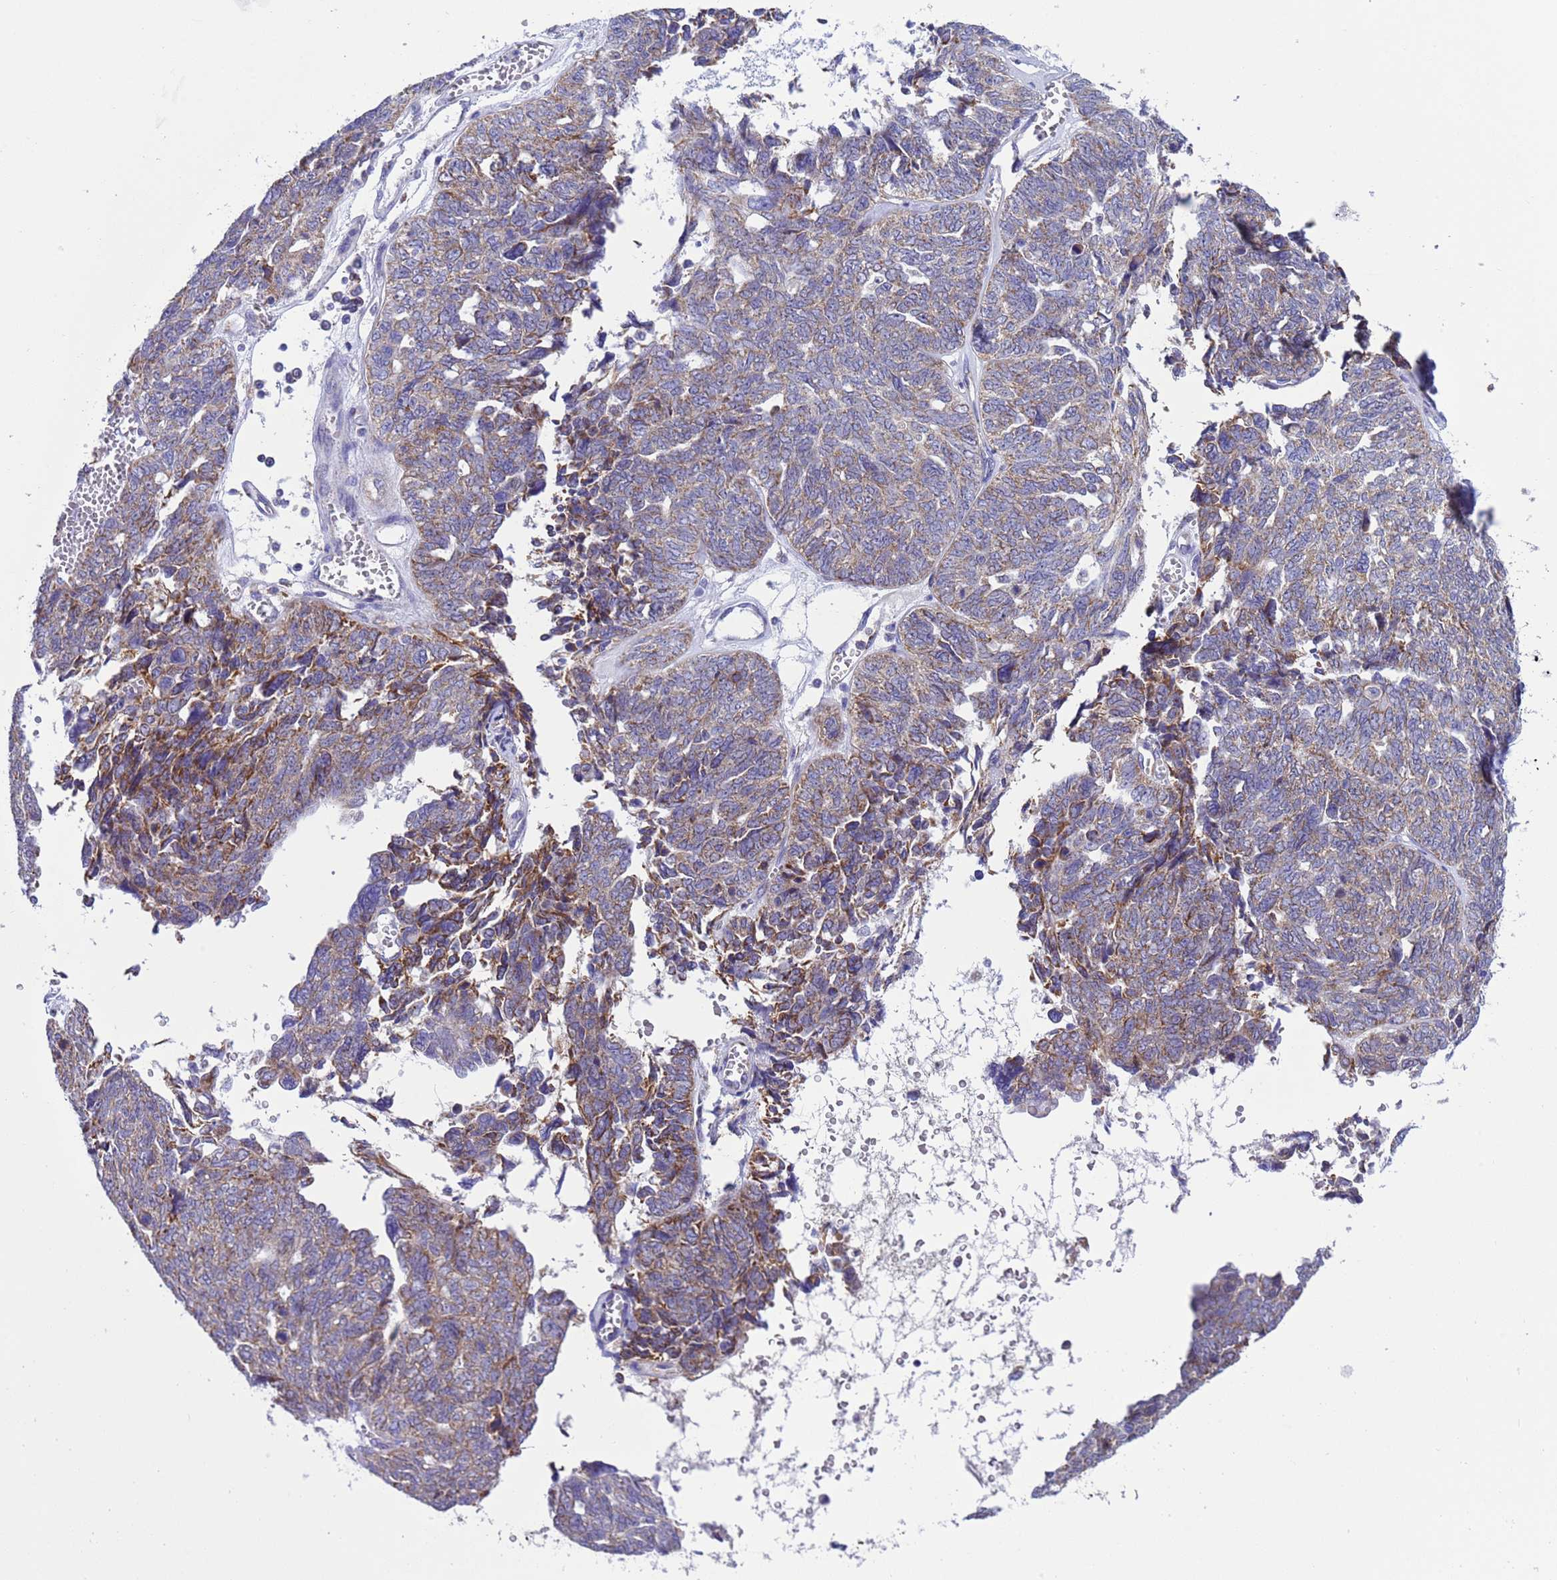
{"staining": {"intensity": "moderate", "quantity": "25%-75%", "location": "cytoplasmic/membranous"}, "tissue": "ovarian cancer", "cell_type": "Tumor cells", "image_type": "cancer", "snomed": [{"axis": "morphology", "description": "Cystadenocarcinoma, serous, NOS"}, {"axis": "topography", "description": "Ovary"}], "caption": "Human serous cystadenocarcinoma (ovarian) stained with a protein marker displays moderate staining in tumor cells.", "gene": "CCDC191", "patient": {"sex": "female", "age": 79}}